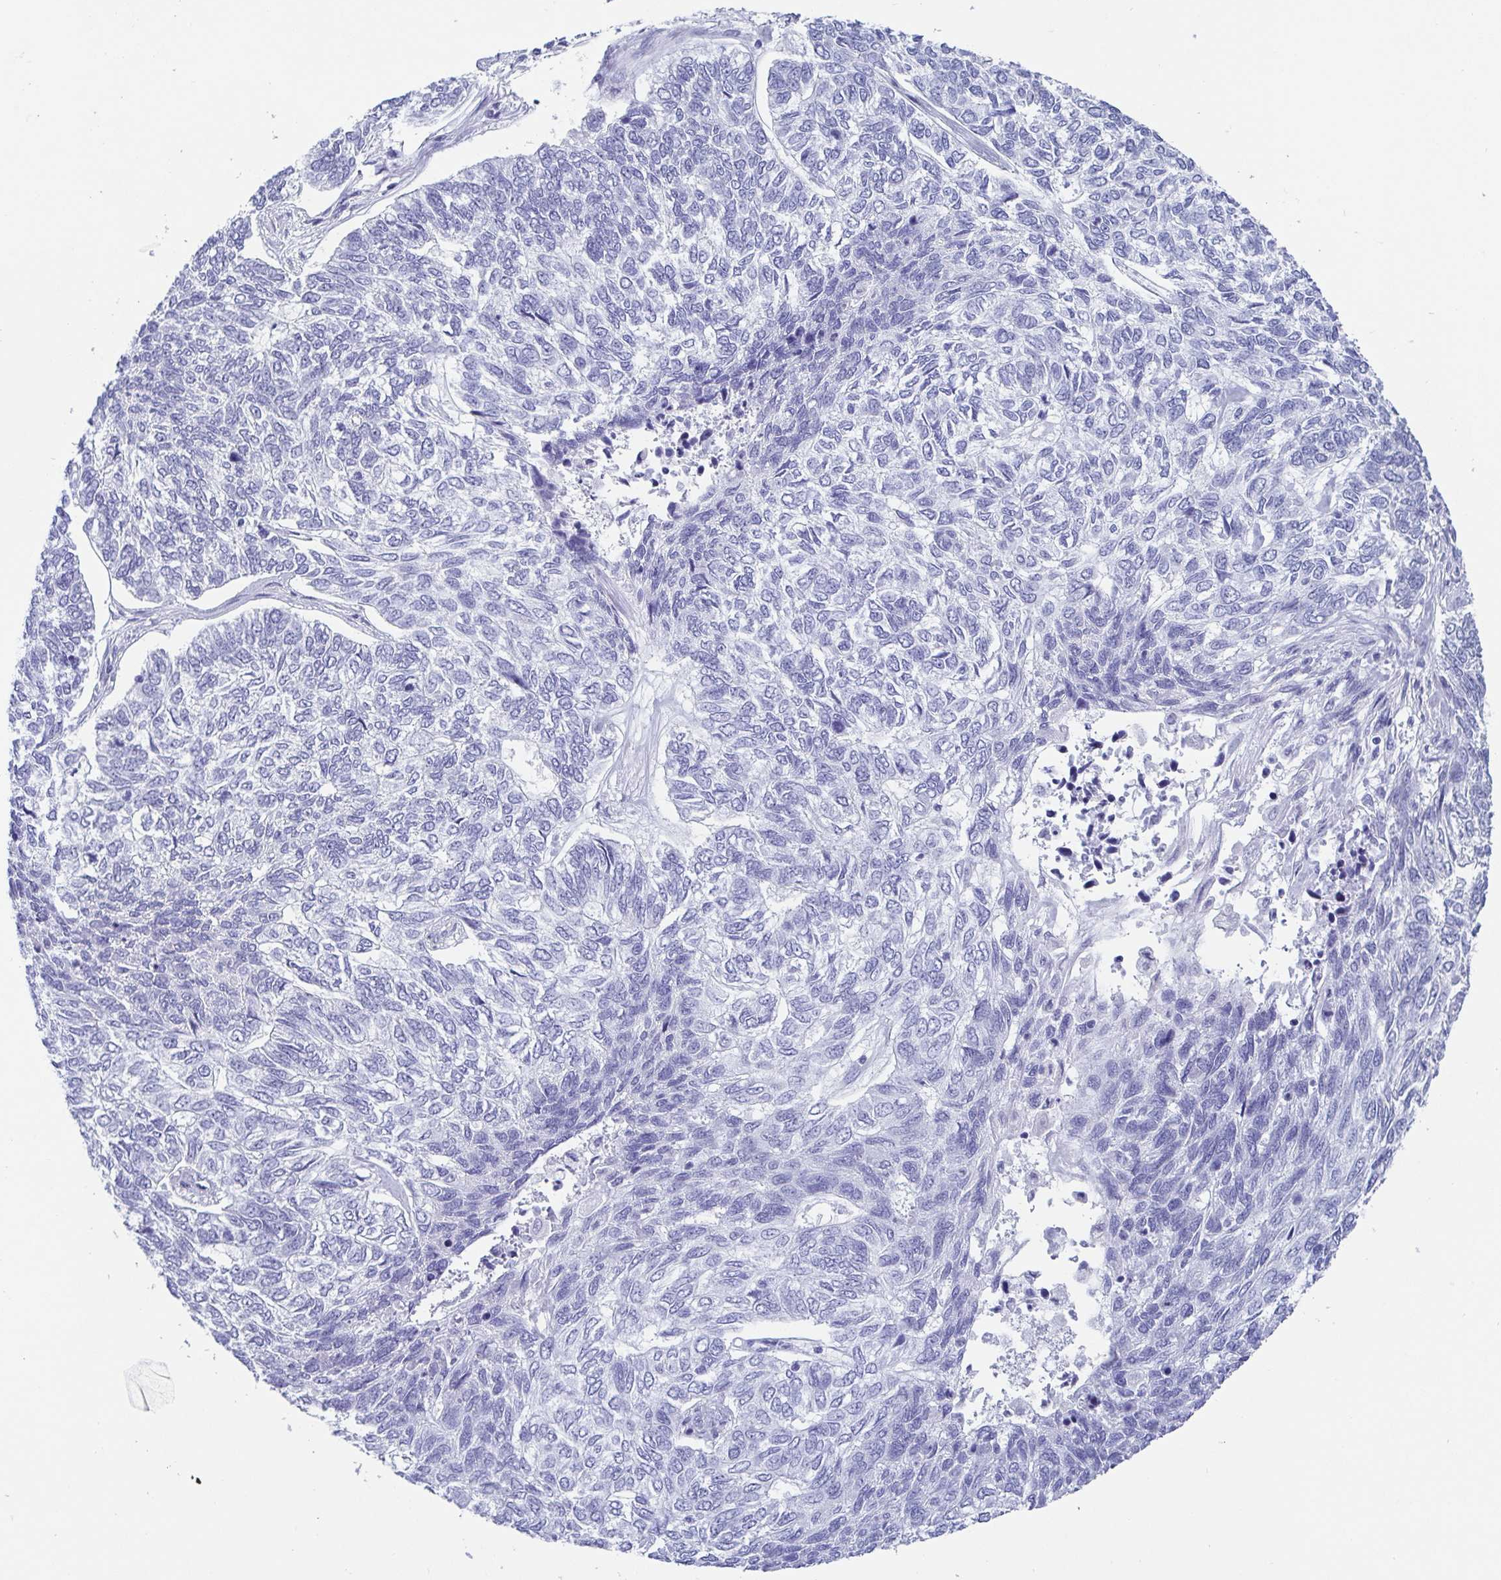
{"staining": {"intensity": "negative", "quantity": "none", "location": "none"}, "tissue": "skin cancer", "cell_type": "Tumor cells", "image_type": "cancer", "snomed": [{"axis": "morphology", "description": "Basal cell carcinoma"}, {"axis": "topography", "description": "Skin"}], "caption": "A high-resolution micrograph shows immunohistochemistry staining of skin cancer, which shows no significant expression in tumor cells. (Brightfield microscopy of DAB (3,3'-diaminobenzidine) immunohistochemistry (IHC) at high magnification).", "gene": "SCGN", "patient": {"sex": "female", "age": 65}}